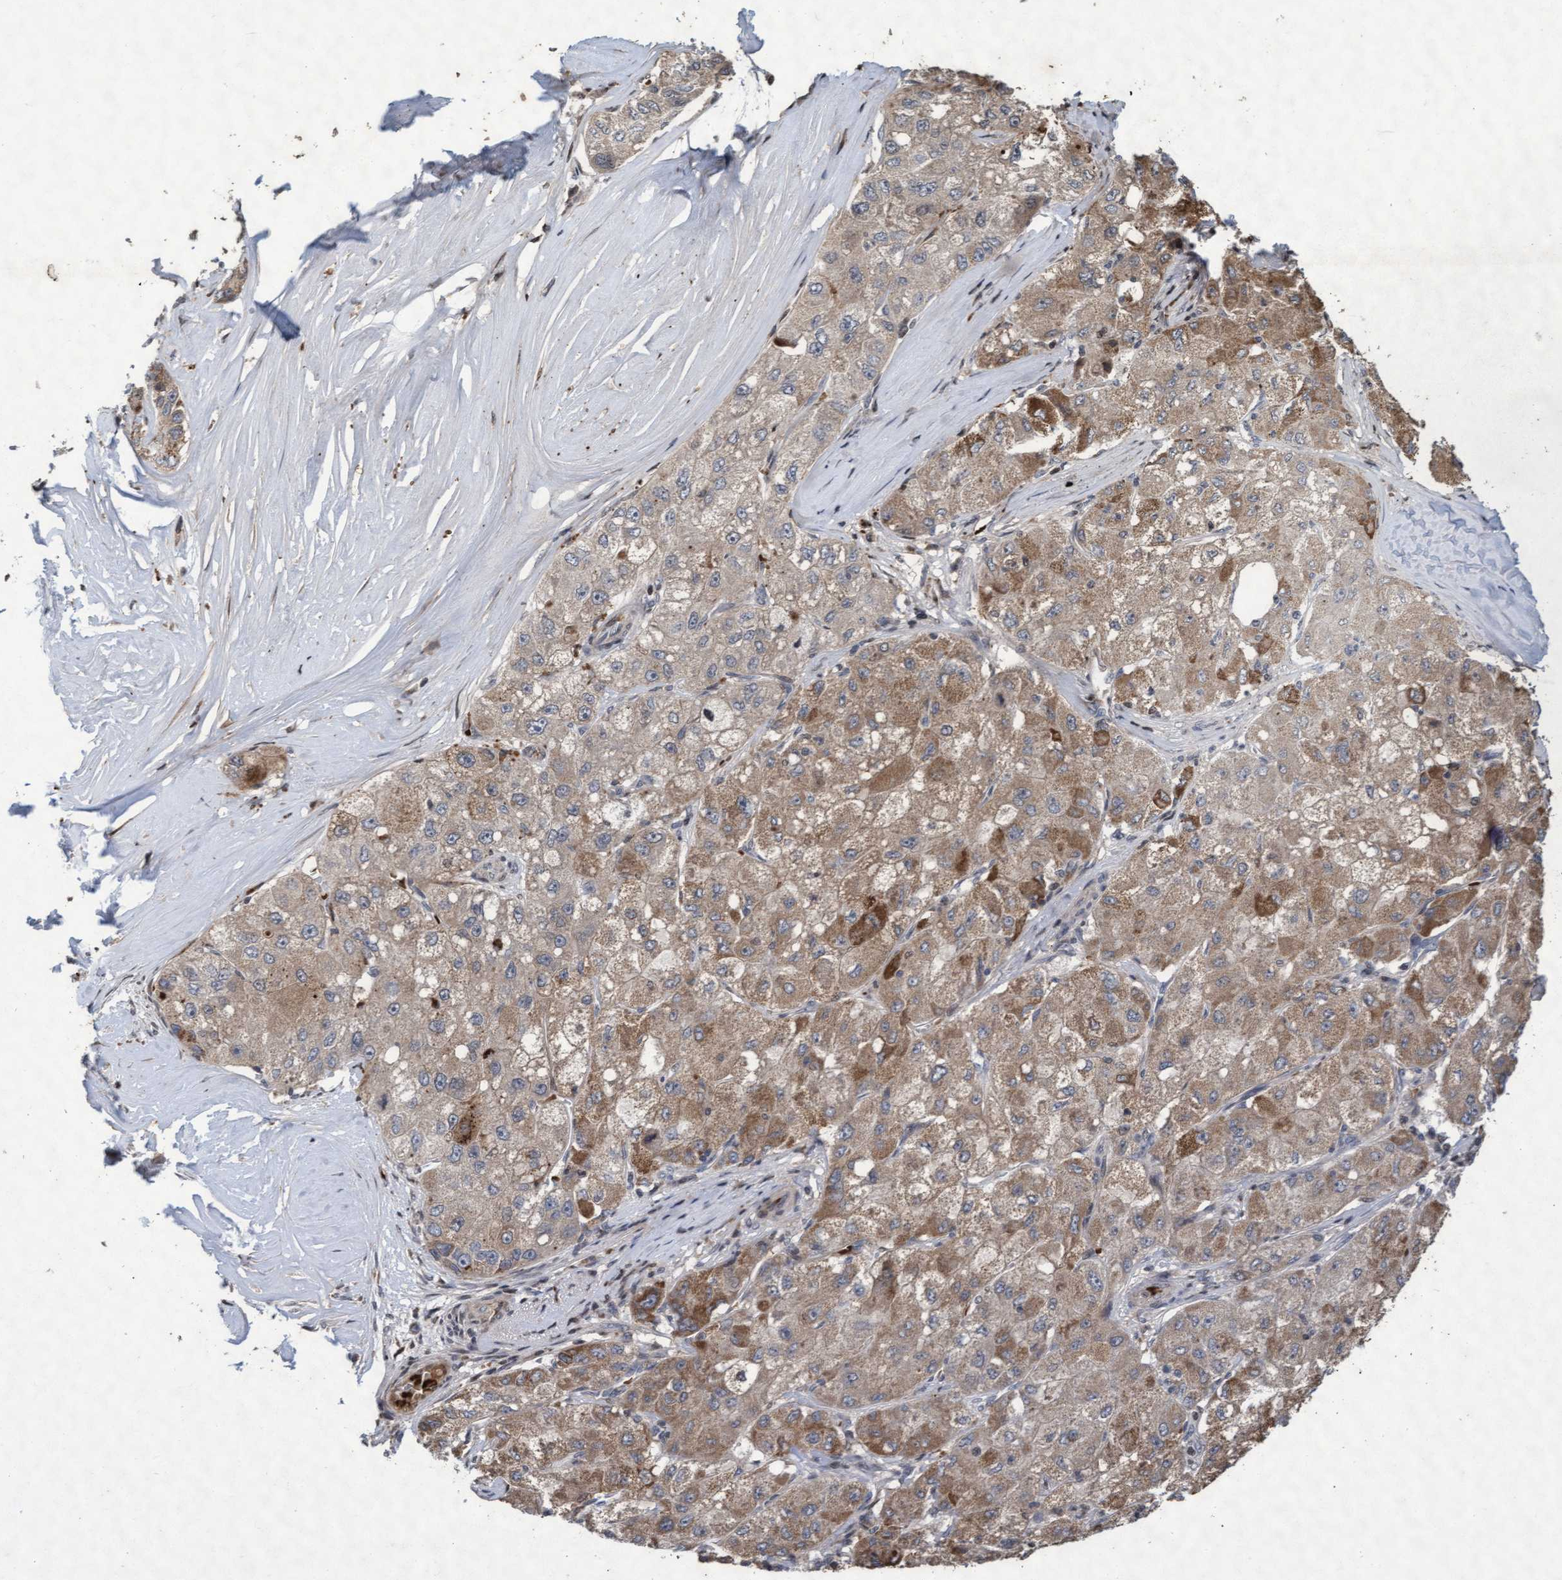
{"staining": {"intensity": "moderate", "quantity": ">75%", "location": "cytoplasmic/membranous"}, "tissue": "liver cancer", "cell_type": "Tumor cells", "image_type": "cancer", "snomed": [{"axis": "morphology", "description": "Carcinoma, Hepatocellular, NOS"}, {"axis": "topography", "description": "Liver"}], "caption": "Liver hepatocellular carcinoma was stained to show a protein in brown. There is medium levels of moderate cytoplasmic/membranous staining in about >75% of tumor cells. (DAB (3,3'-diaminobenzidine) = brown stain, brightfield microscopy at high magnification).", "gene": "KCNC2", "patient": {"sex": "male", "age": 80}}